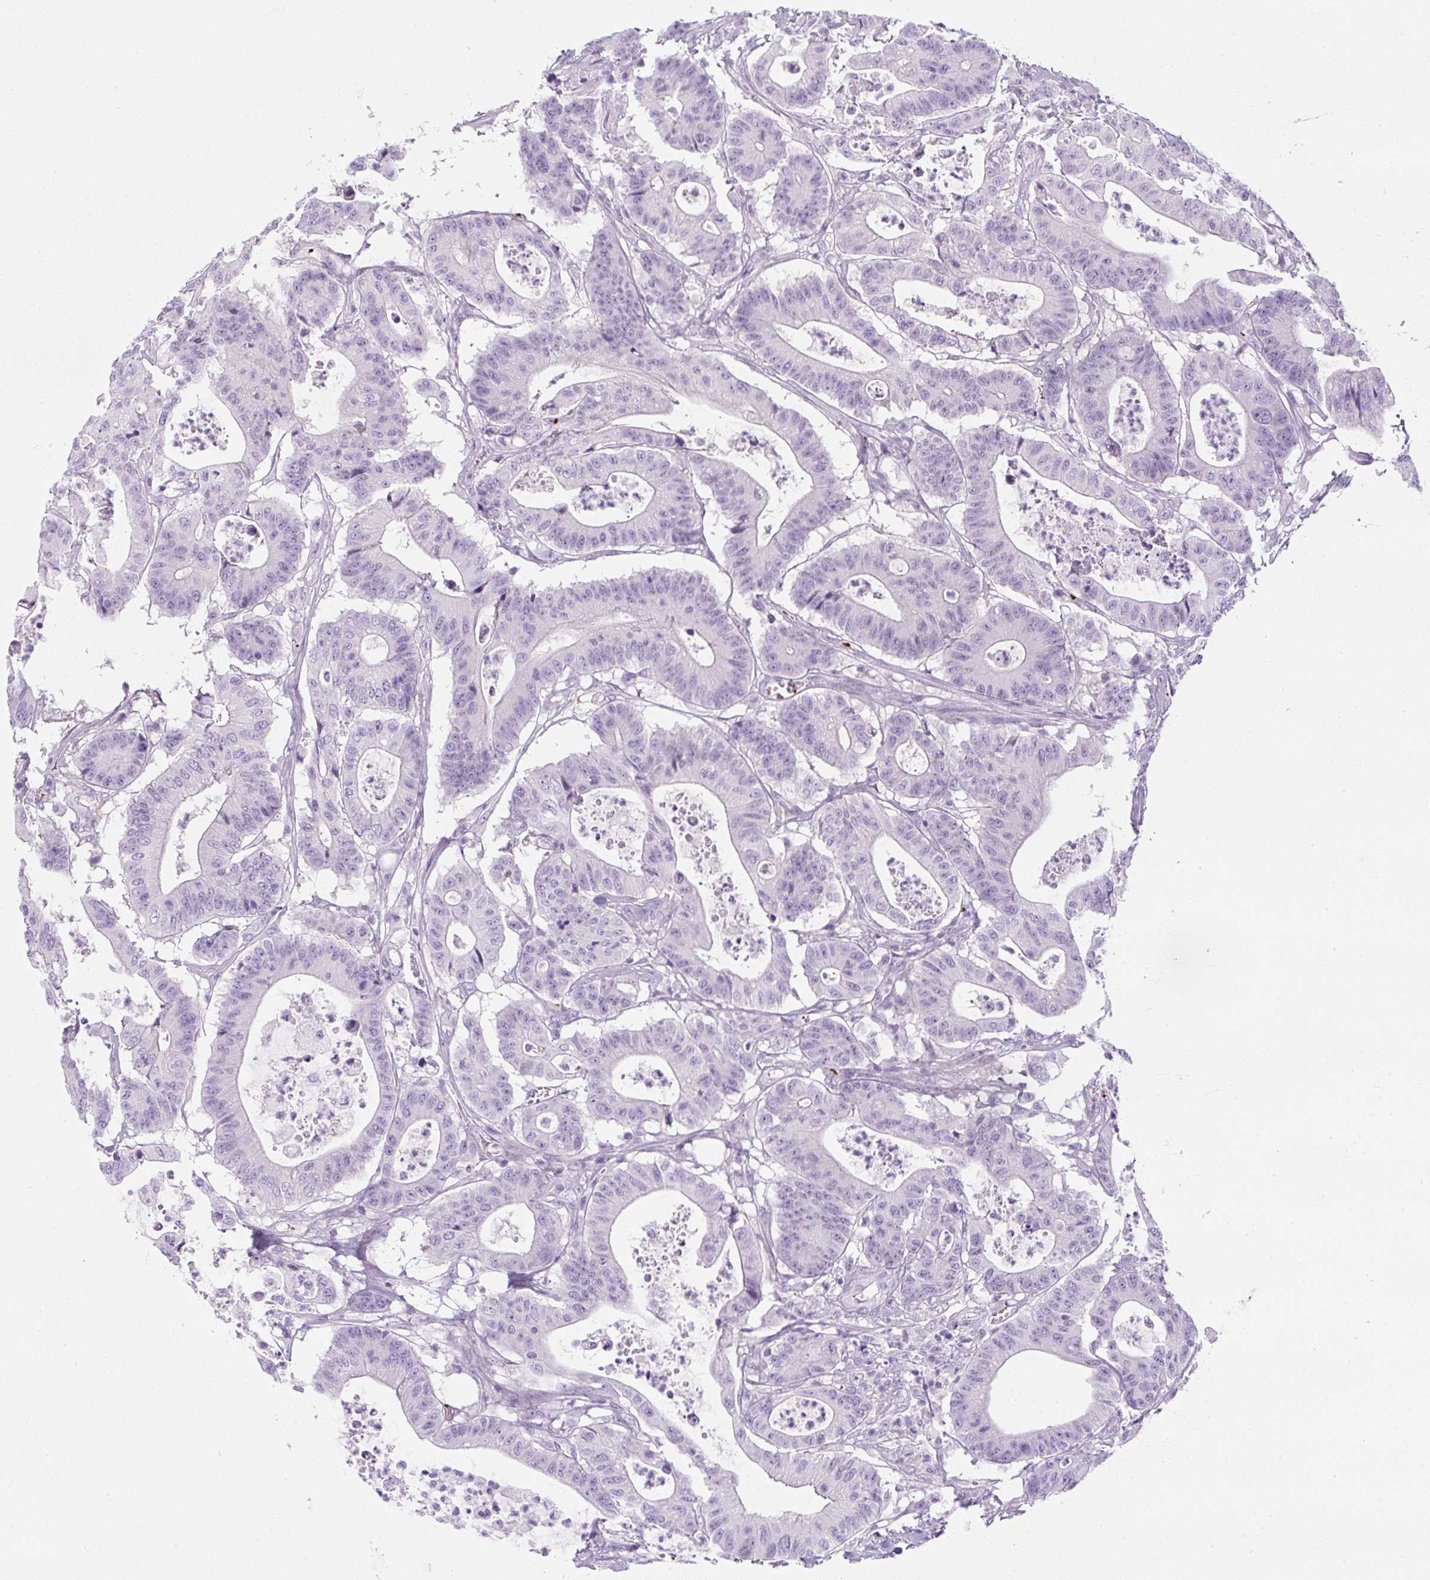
{"staining": {"intensity": "negative", "quantity": "none", "location": "none"}, "tissue": "colorectal cancer", "cell_type": "Tumor cells", "image_type": "cancer", "snomed": [{"axis": "morphology", "description": "Adenocarcinoma, NOS"}, {"axis": "topography", "description": "Colon"}], "caption": "An immunohistochemistry (IHC) histopathology image of adenocarcinoma (colorectal) is shown. There is no staining in tumor cells of adenocarcinoma (colorectal).", "gene": "PF4V1", "patient": {"sex": "female", "age": 84}}